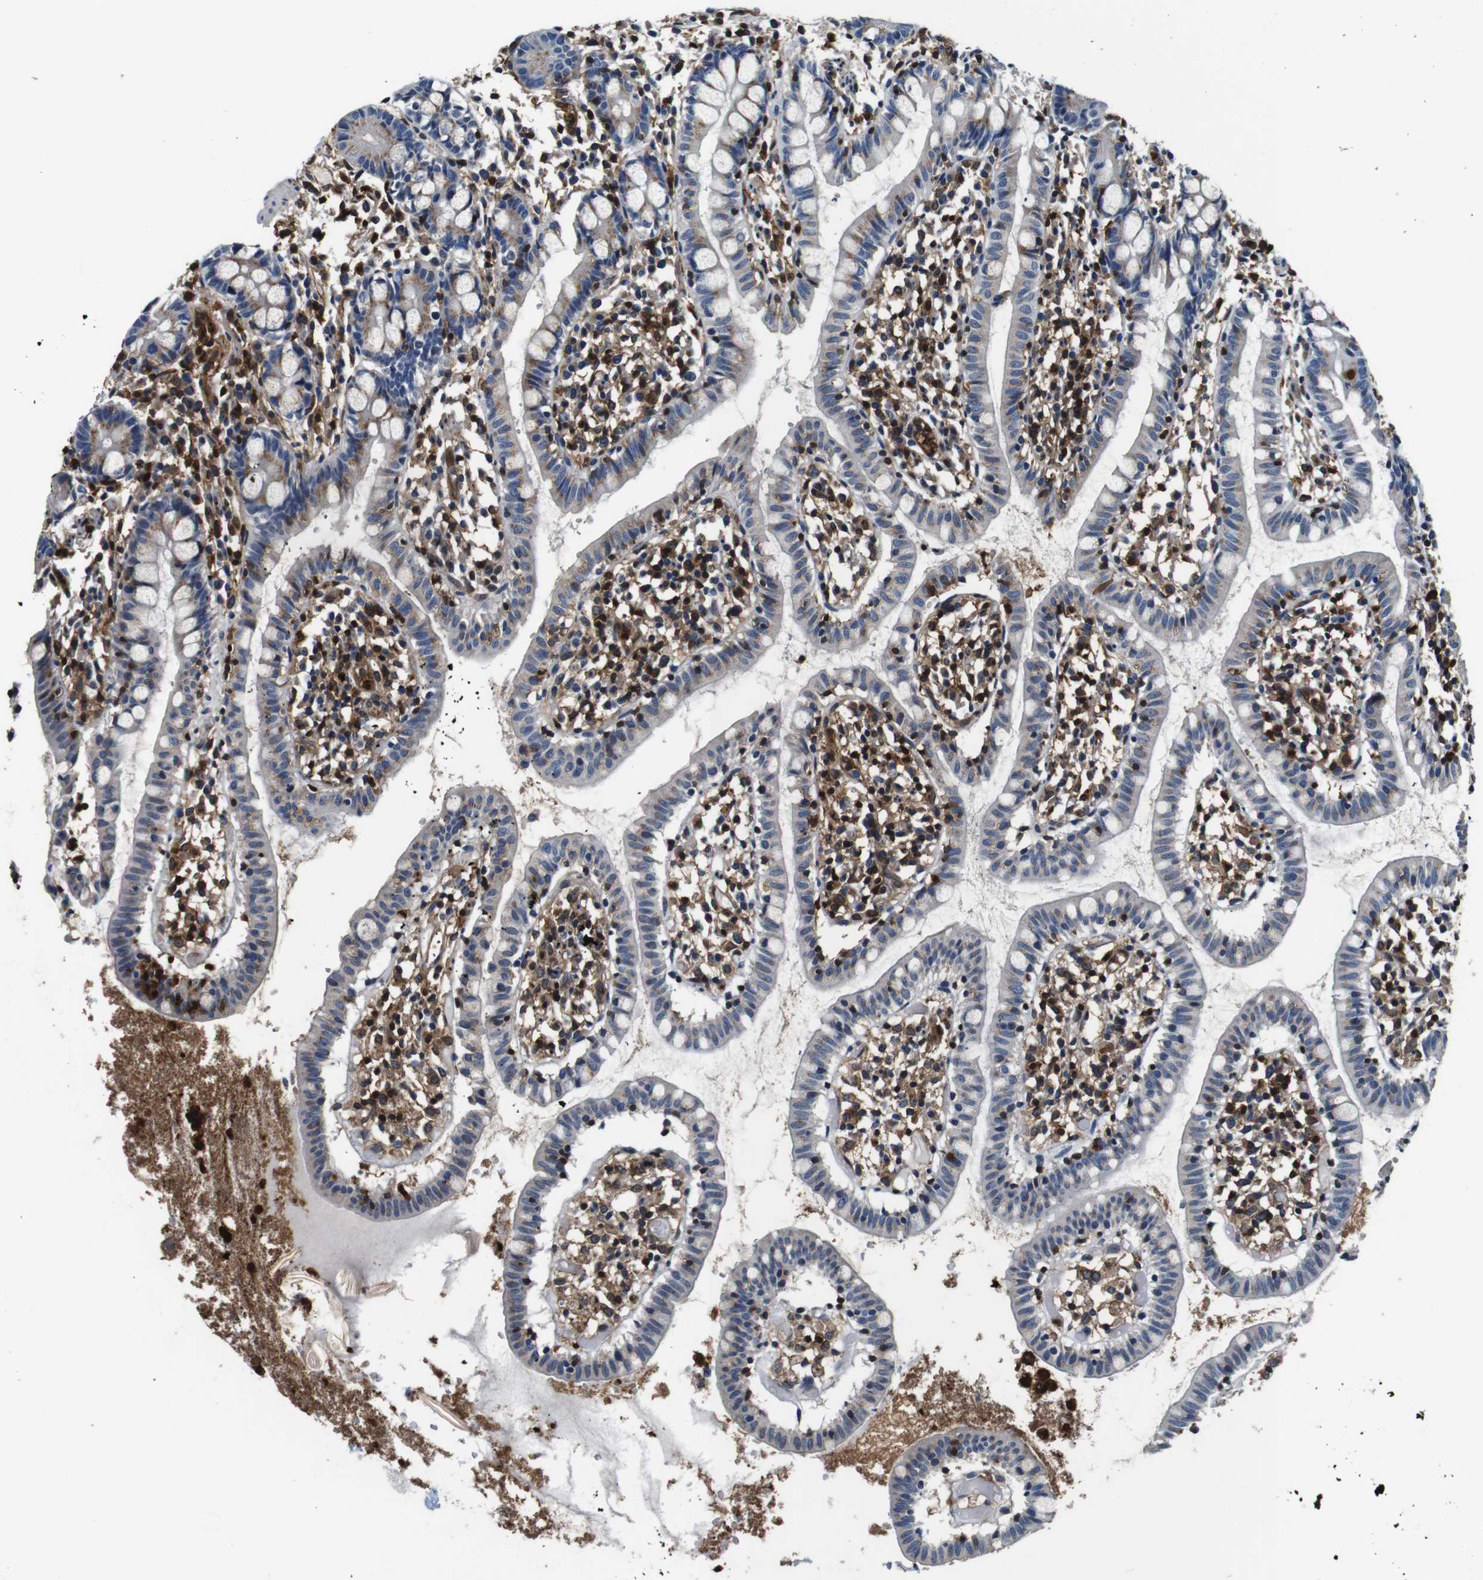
{"staining": {"intensity": "negative", "quantity": "none", "location": "none"}, "tissue": "small intestine", "cell_type": "Glandular cells", "image_type": "normal", "snomed": [{"axis": "morphology", "description": "Normal tissue, NOS"}, {"axis": "morphology", "description": "Cystadenocarcinoma, serous, Metastatic site"}, {"axis": "topography", "description": "Small intestine"}], "caption": "DAB immunohistochemical staining of unremarkable human small intestine reveals no significant expression in glandular cells.", "gene": "ANXA1", "patient": {"sex": "female", "age": 61}}